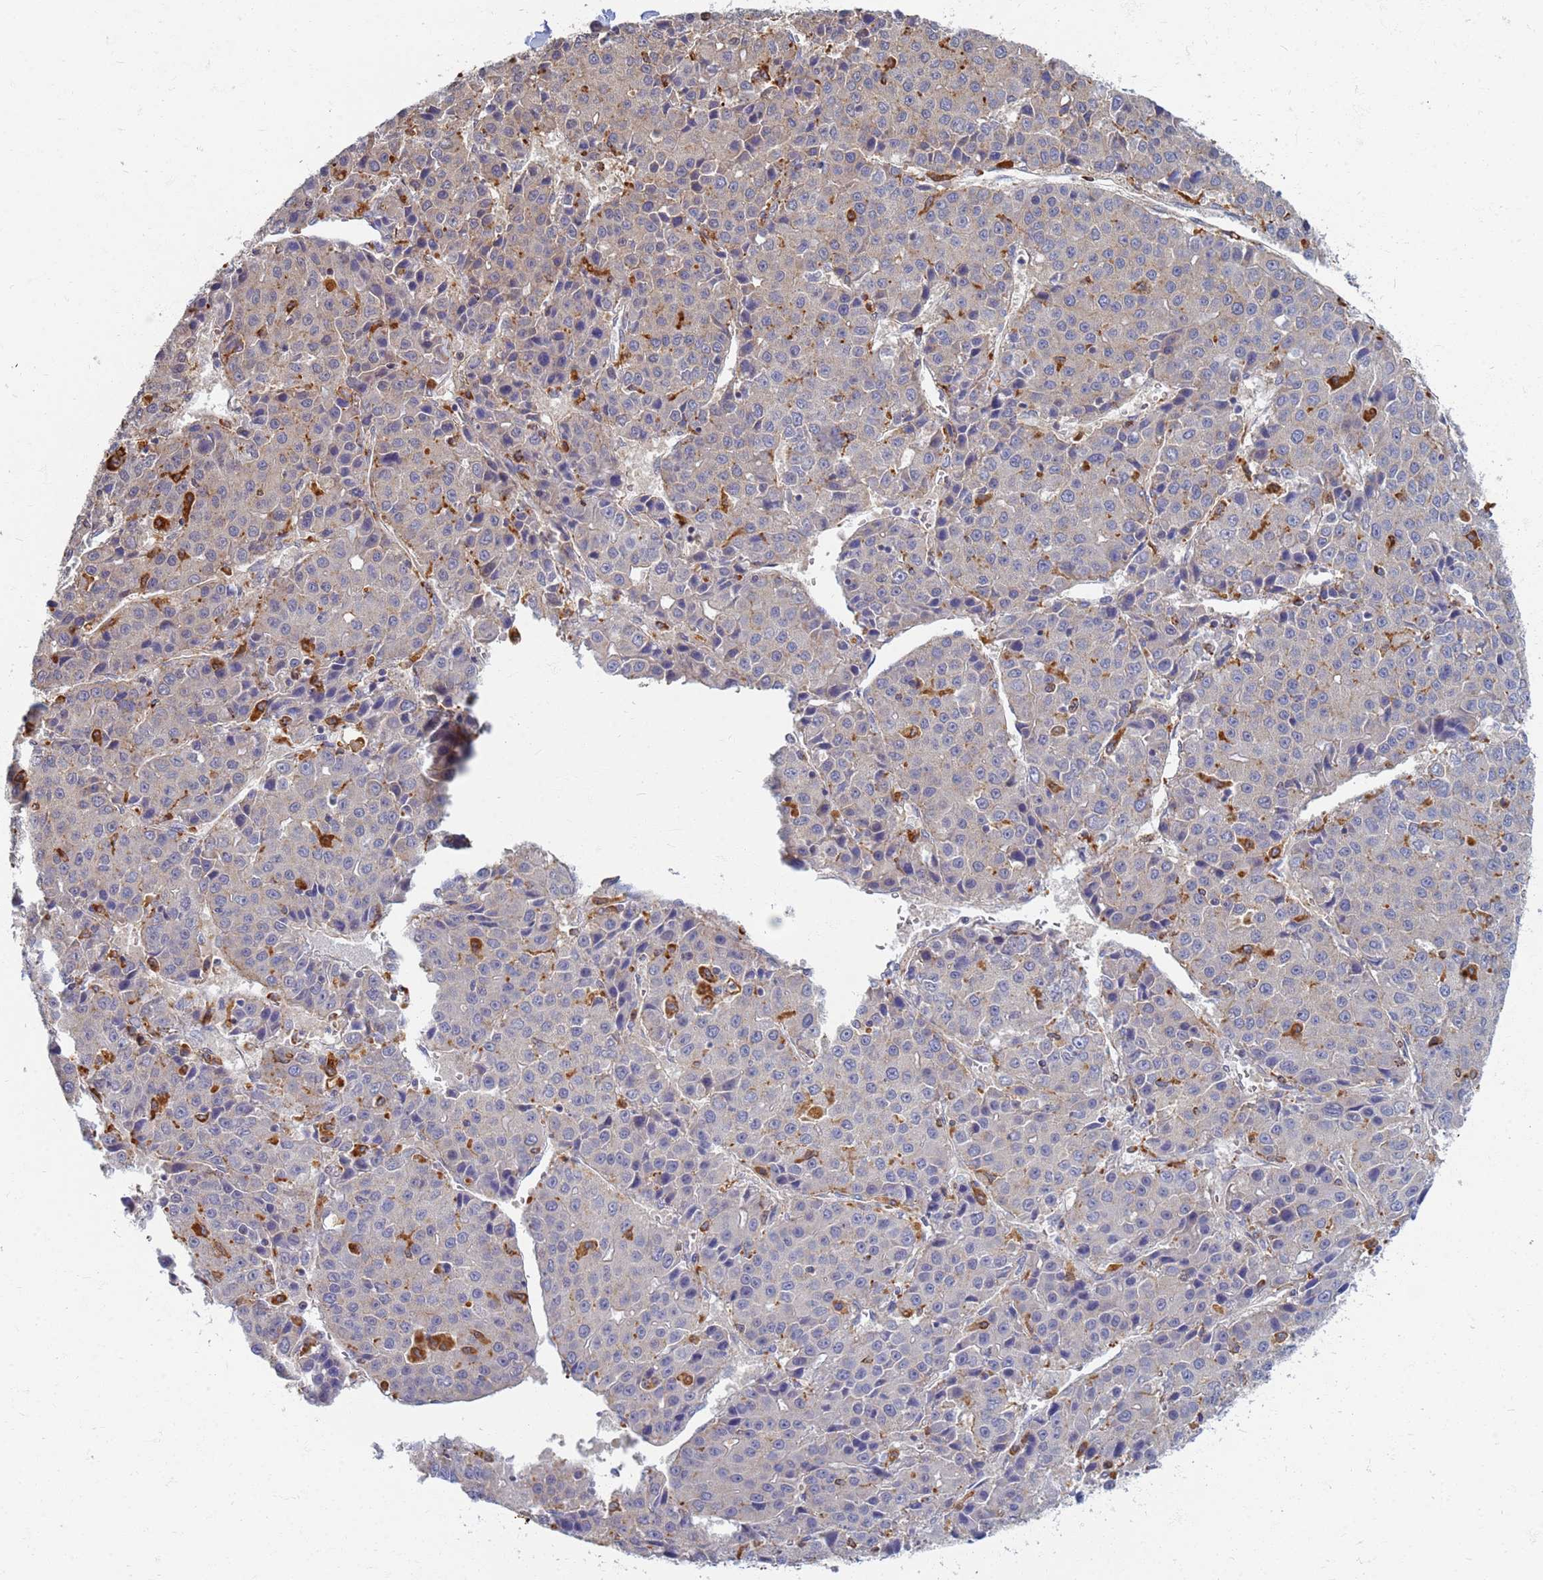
{"staining": {"intensity": "negative", "quantity": "none", "location": "none"}, "tissue": "liver cancer", "cell_type": "Tumor cells", "image_type": "cancer", "snomed": [{"axis": "morphology", "description": "Carcinoma, Hepatocellular, NOS"}, {"axis": "topography", "description": "Liver"}], "caption": "Tumor cells show no significant staining in liver cancer.", "gene": "ATP6V1E1", "patient": {"sex": "male", "age": 55}}